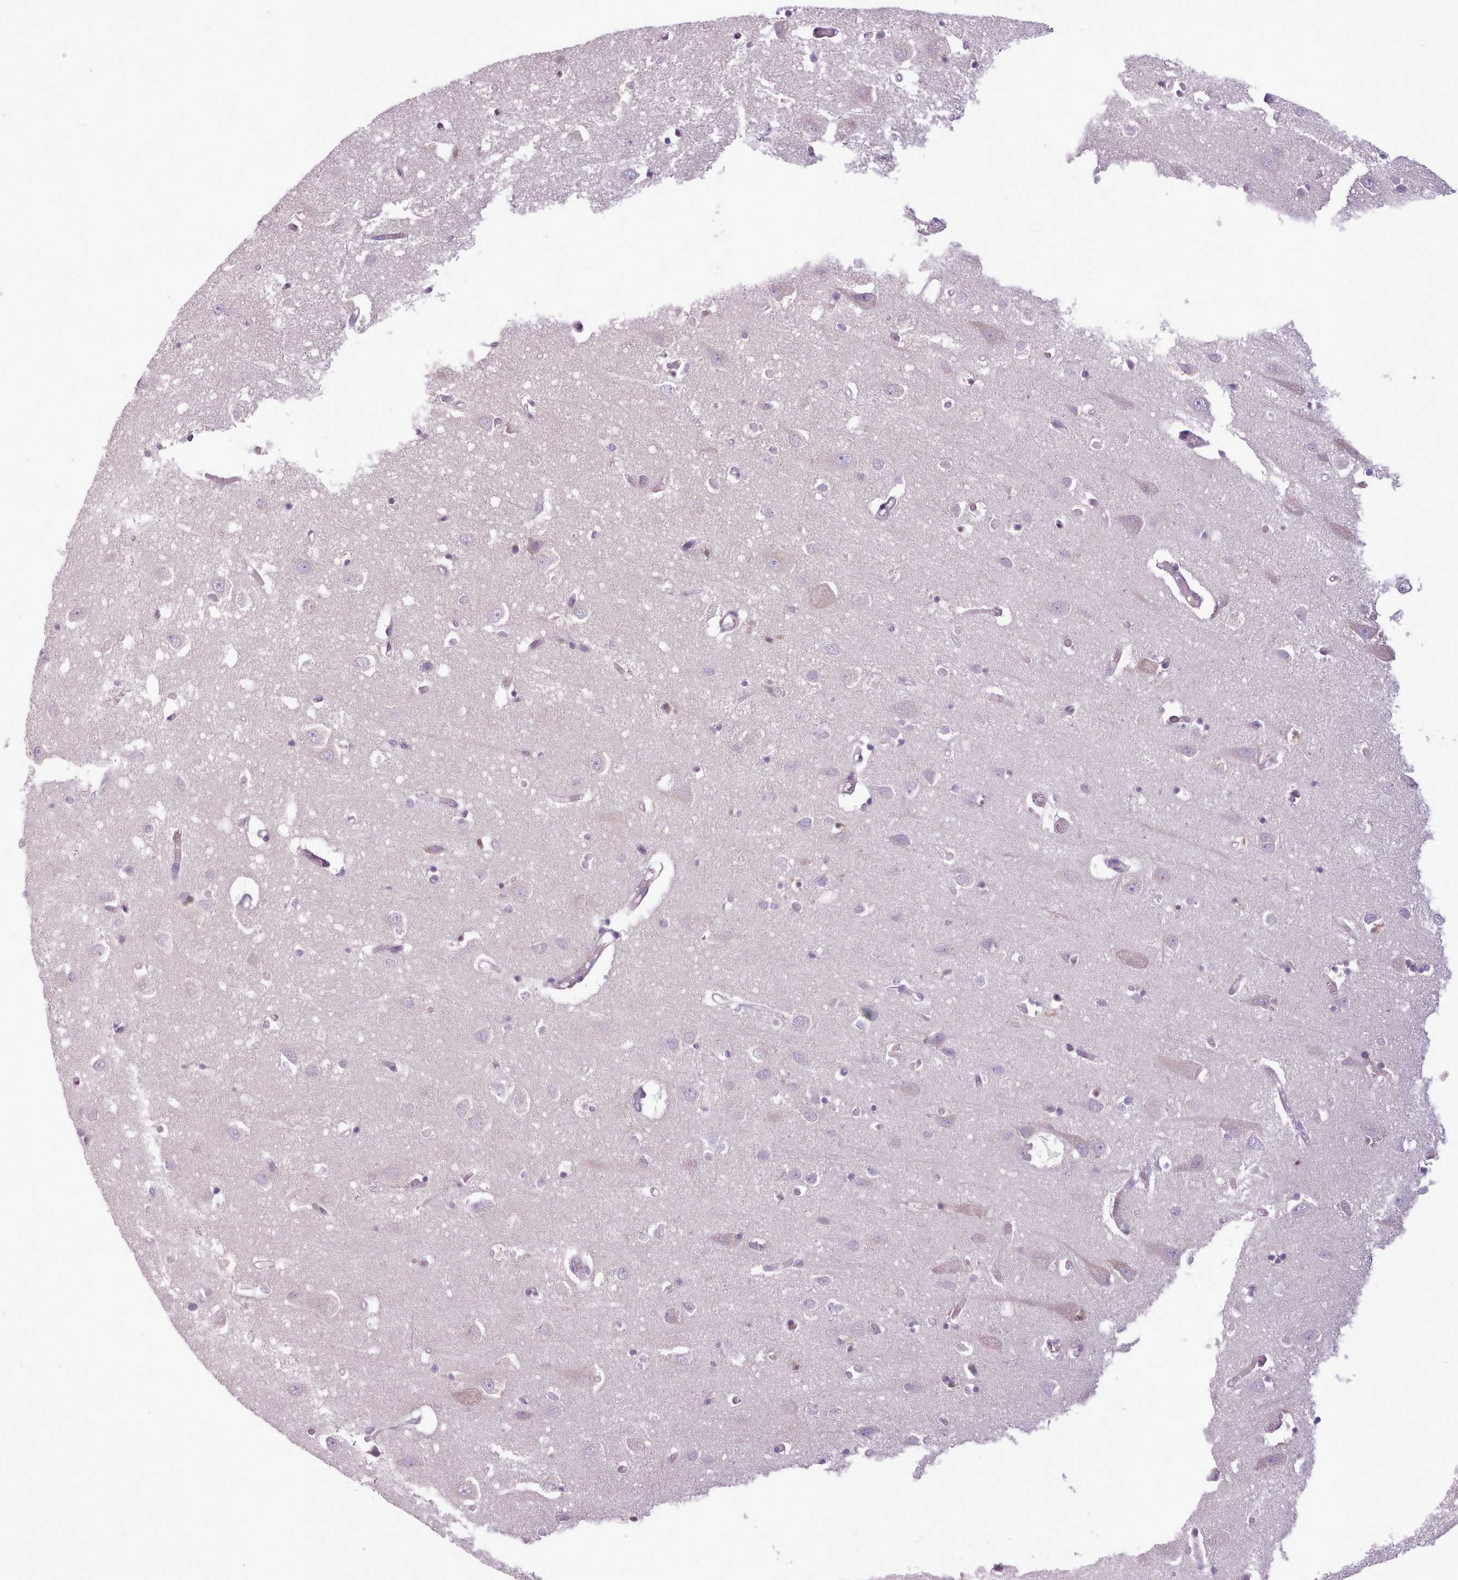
{"staining": {"intensity": "negative", "quantity": "none", "location": "none"}, "tissue": "cerebral cortex", "cell_type": "Endothelial cells", "image_type": "normal", "snomed": [{"axis": "morphology", "description": "Normal tissue, NOS"}, {"axis": "topography", "description": "Cerebral cortex"}], "caption": "Unremarkable cerebral cortex was stained to show a protein in brown. There is no significant expression in endothelial cells.", "gene": "SLURP1", "patient": {"sex": "male", "age": 70}}